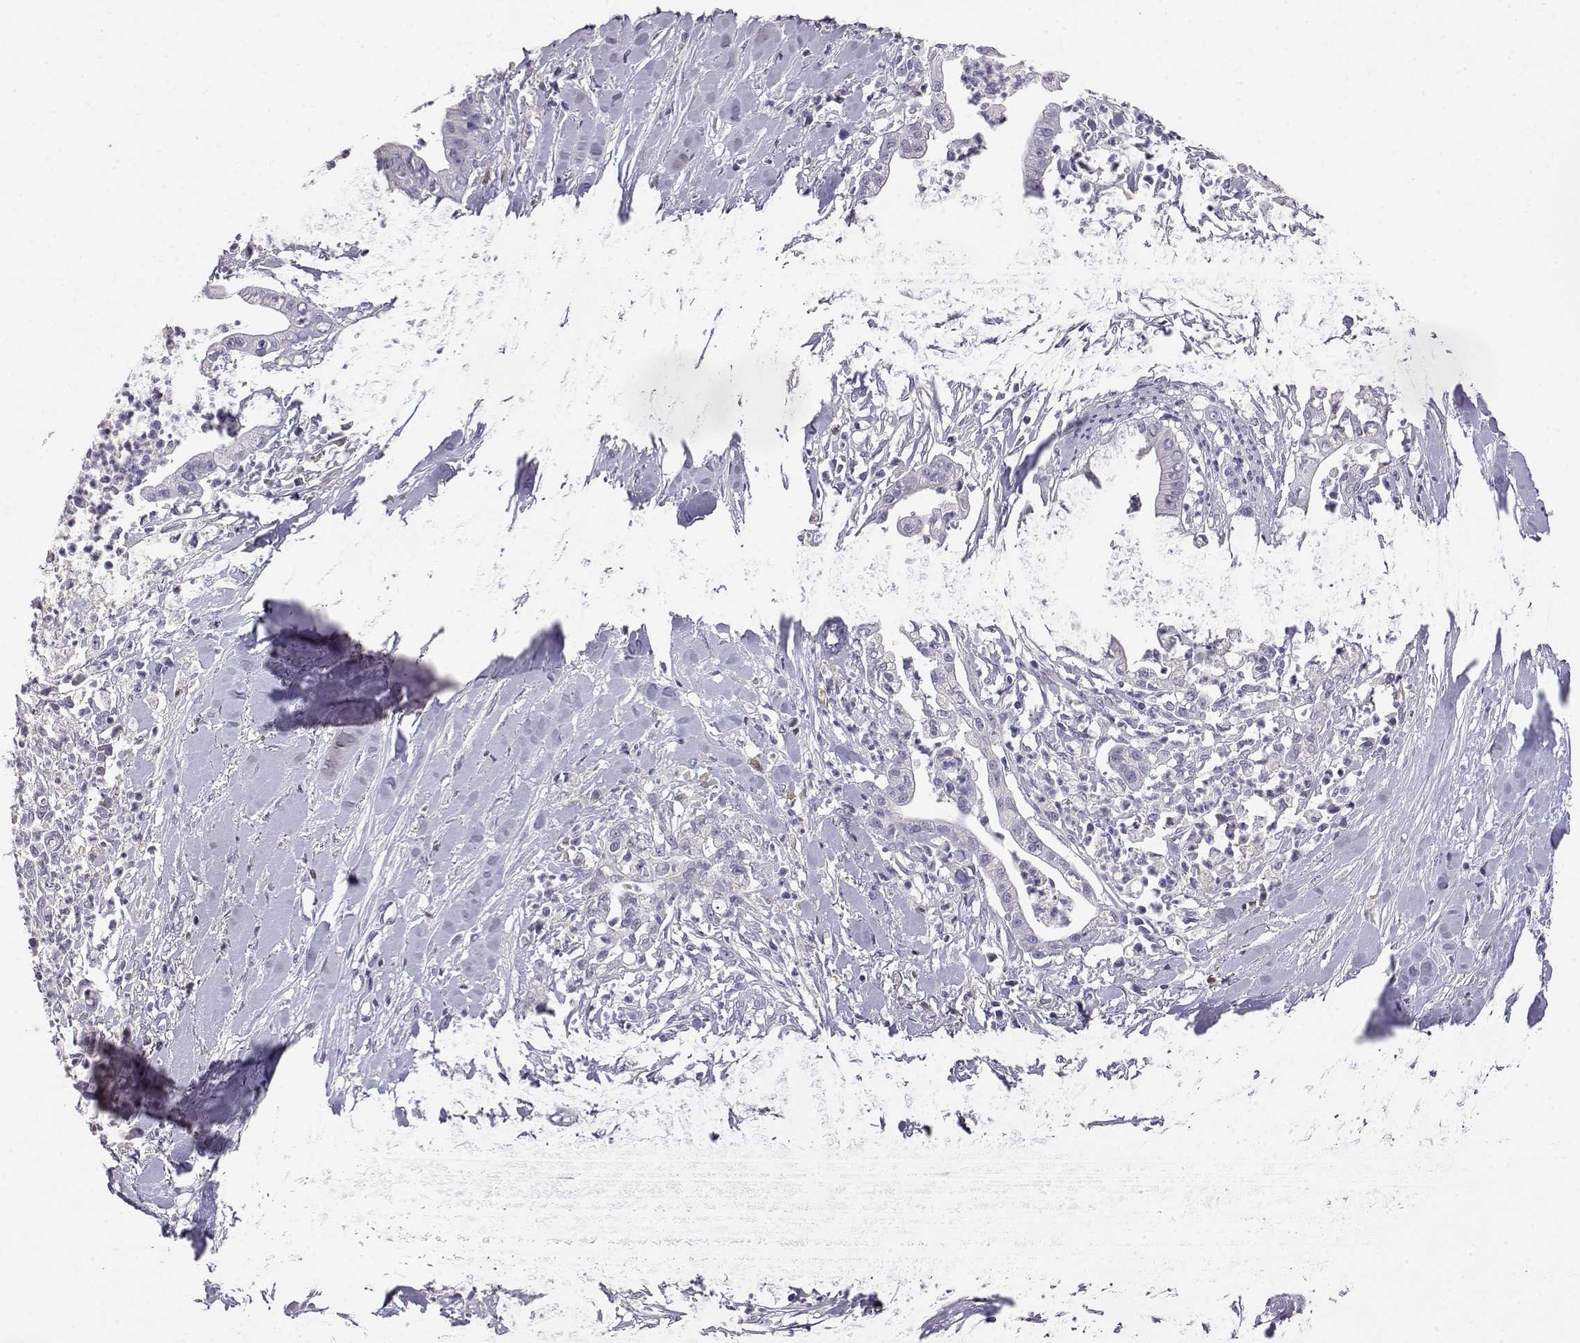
{"staining": {"intensity": "negative", "quantity": "none", "location": "none"}, "tissue": "pancreatic cancer", "cell_type": "Tumor cells", "image_type": "cancer", "snomed": [{"axis": "morphology", "description": "Normal tissue, NOS"}, {"axis": "morphology", "description": "Adenocarcinoma, NOS"}, {"axis": "topography", "description": "Lymph node"}, {"axis": "topography", "description": "Pancreas"}], "caption": "Immunohistochemistry (IHC) of pancreatic adenocarcinoma reveals no staining in tumor cells.", "gene": "AKR1B1", "patient": {"sex": "female", "age": 58}}